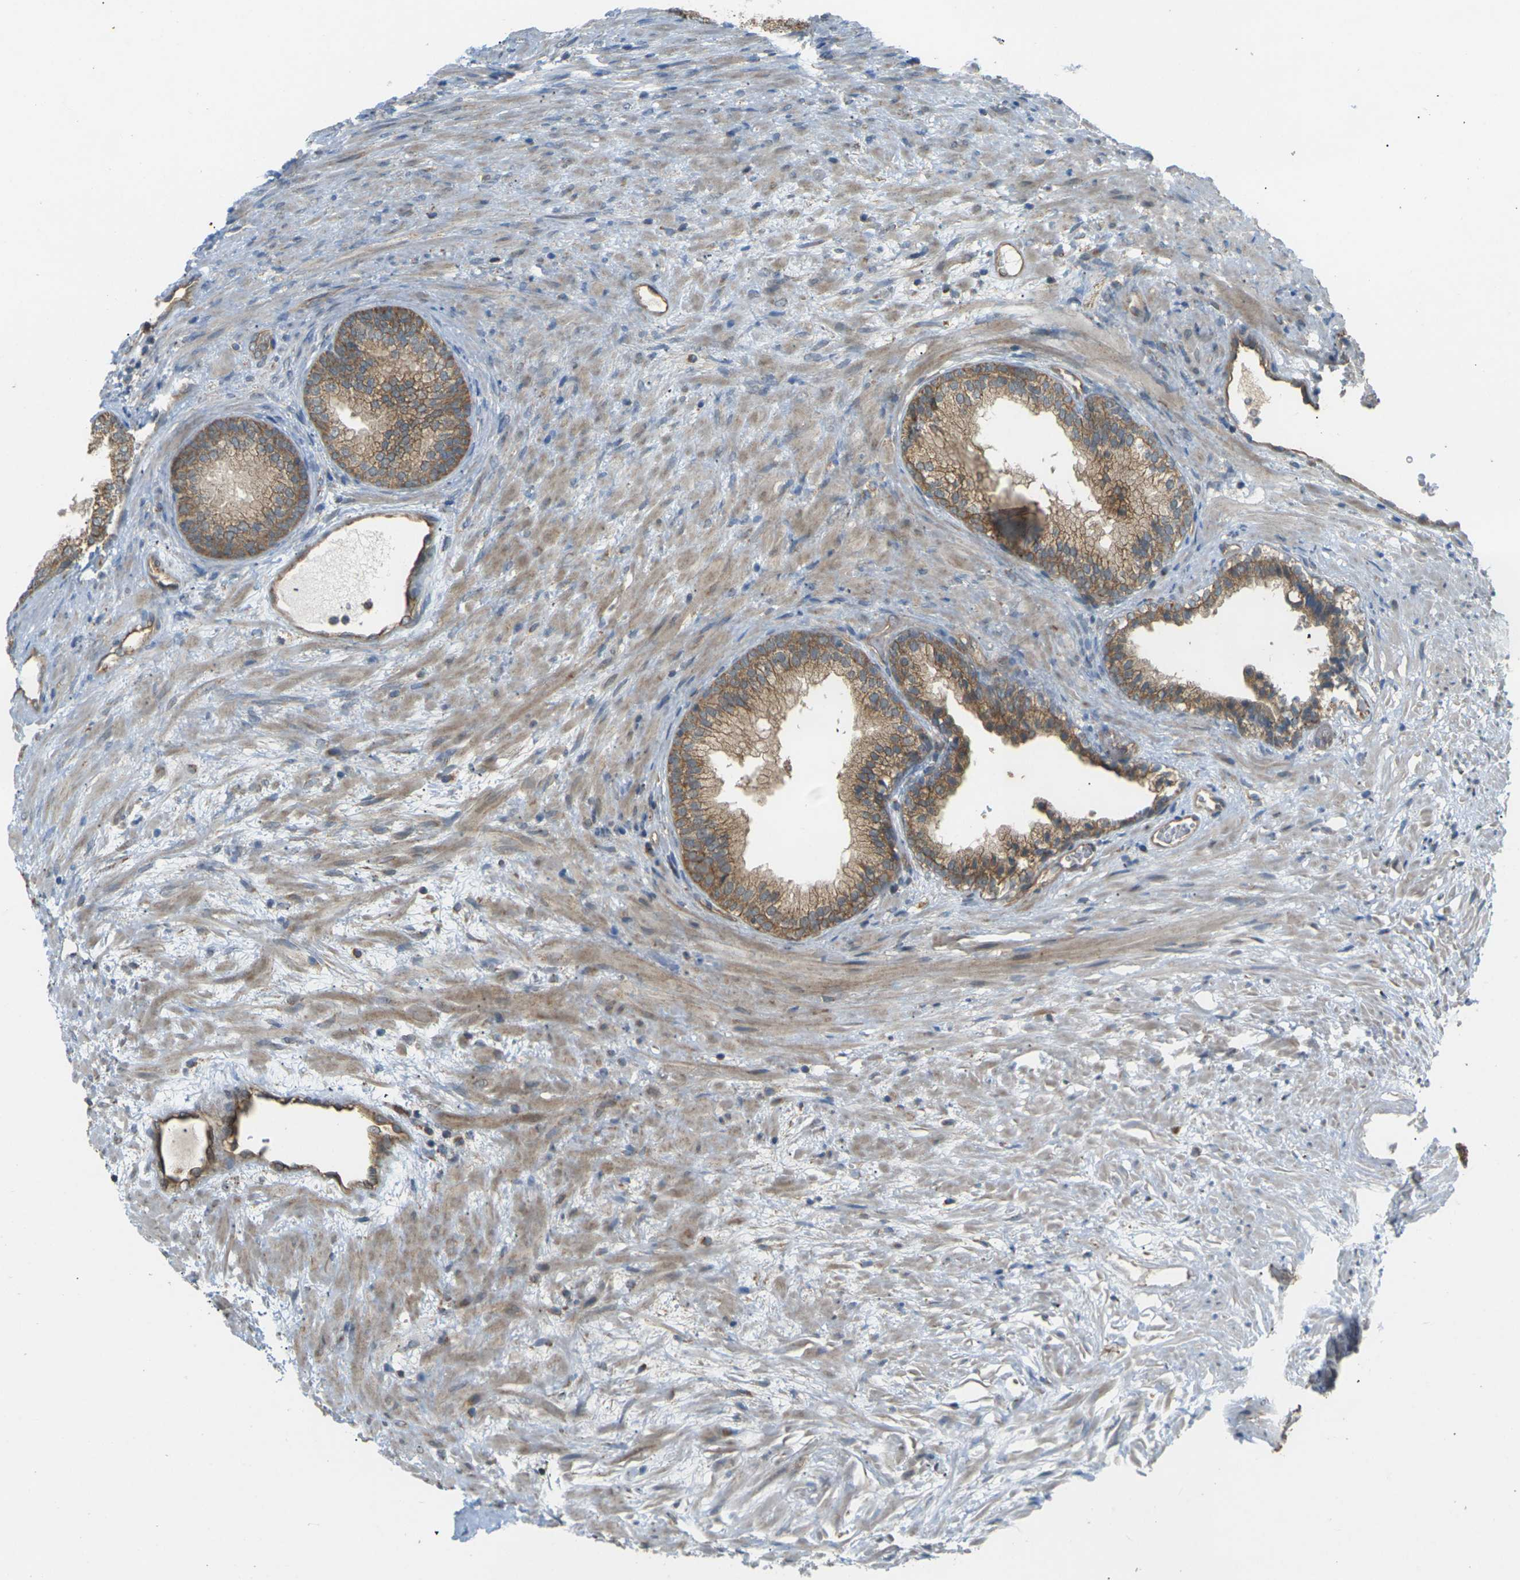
{"staining": {"intensity": "moderate", "quantity": ">75%", "location": "cytoplasmic/membranous"}, "tissue": "prostate", "cell_type": "Glandular cells", "image_type": "normal", "snomed": [{"axis": "morphology", "description": "Normal tissue, NOS"}, {"axis": "topography", "description": "Prostate"}], "caption": "An immunohistochemistry (IHC) image of normal tissue is shown. Protein staining in brown labels moderate cytoplasmic/membranous positivity in prostate within glandular cells.", "gene": "KSR1", "patient": {"sex": "male", "age": 76}}